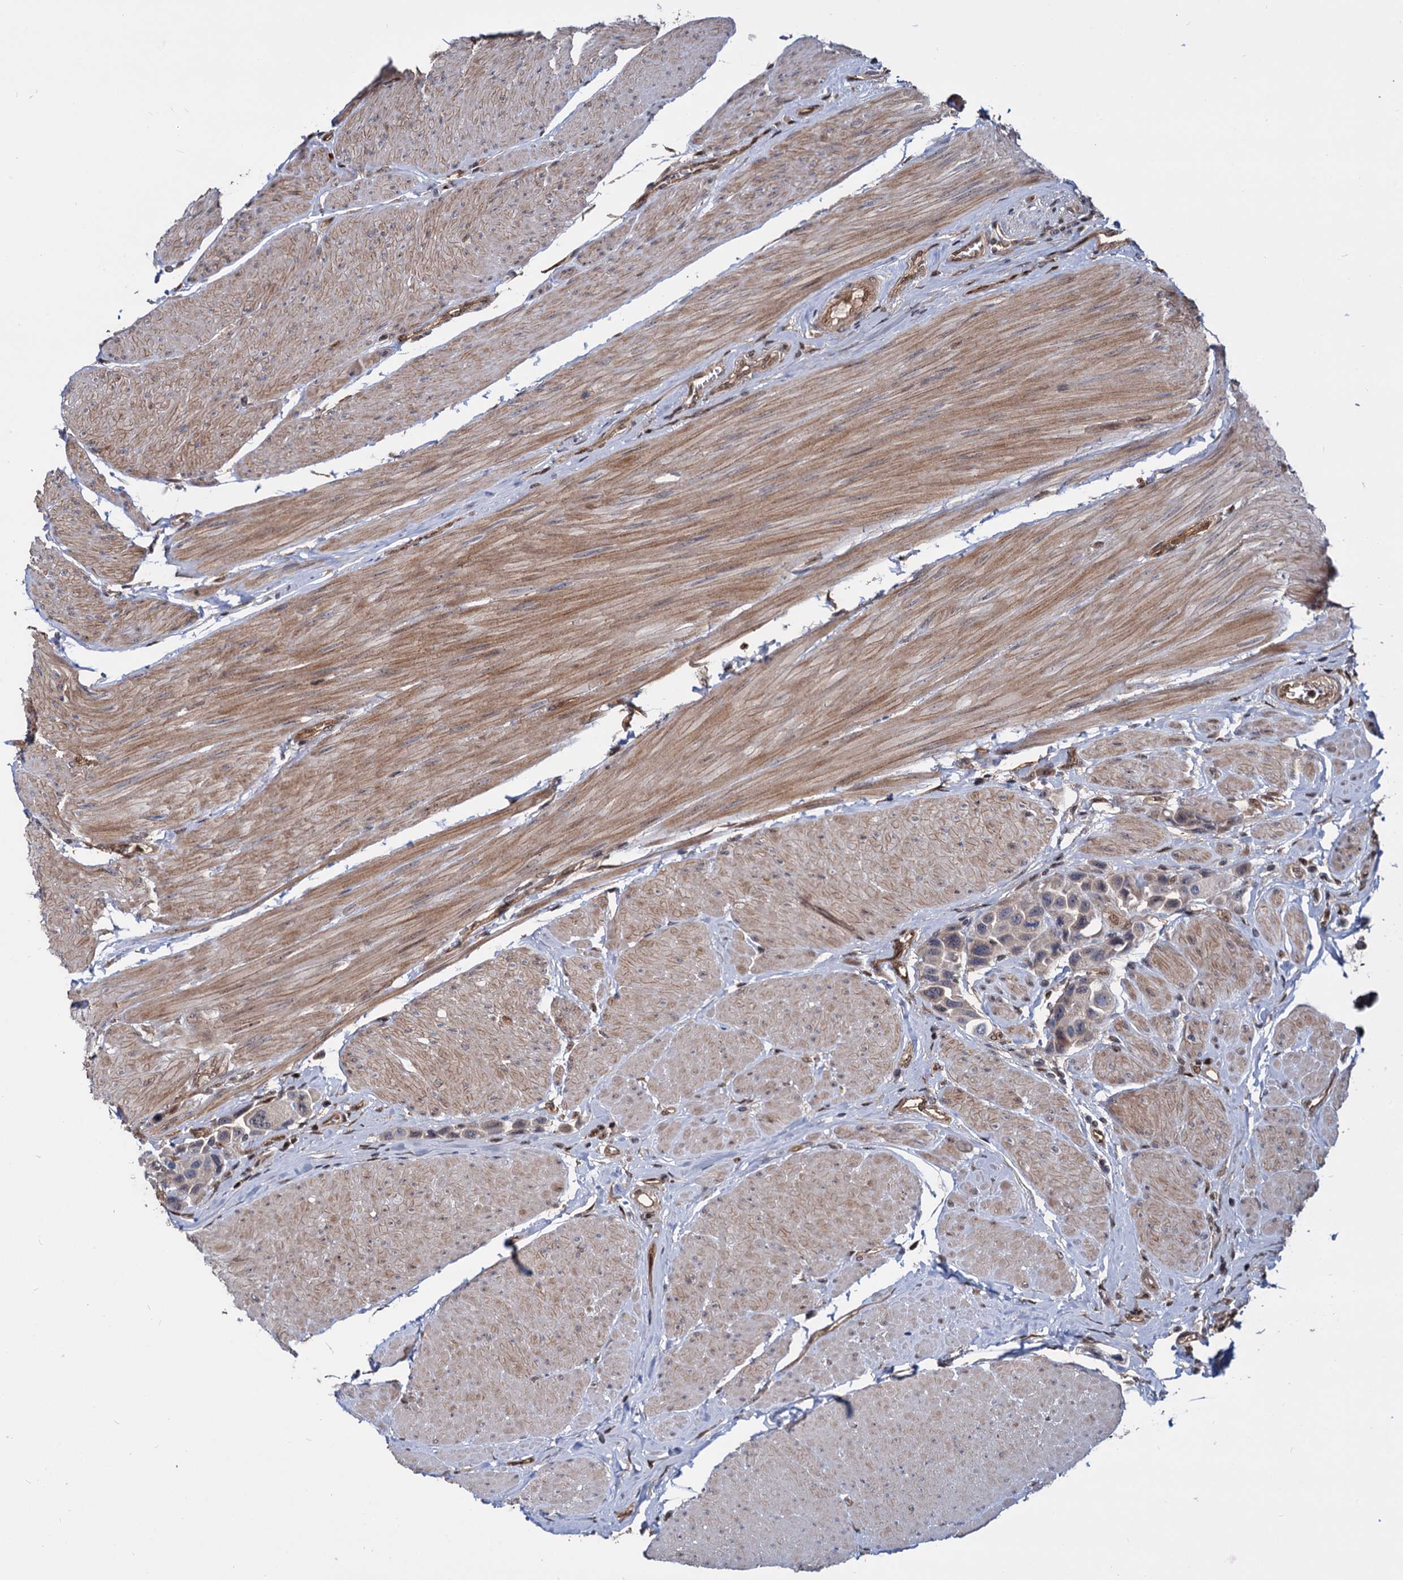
{"staining": {"intensity": "negative", "quantity": "none", "location": "none"}, "tissue": "urothelial cancer", "cell_type": "Tumor cells", "image_type": "cancer", "snomed": [{"axis": "morphology", "description": "Urothelial carcinoma, High grade"}, {"axis": "topography", "description": "Urinary bladder"}], "caption": "The immunohistochemistry photomicrograph has no significant staining in tumor cells of high-grade urothelial carcinoma tissue. The staining is performed using DAB brown chromogen with nuclei counter-stained in using hematoxylin.", "gene": "UBLCP1", "patient": {"sex": "male", "age": 50}}